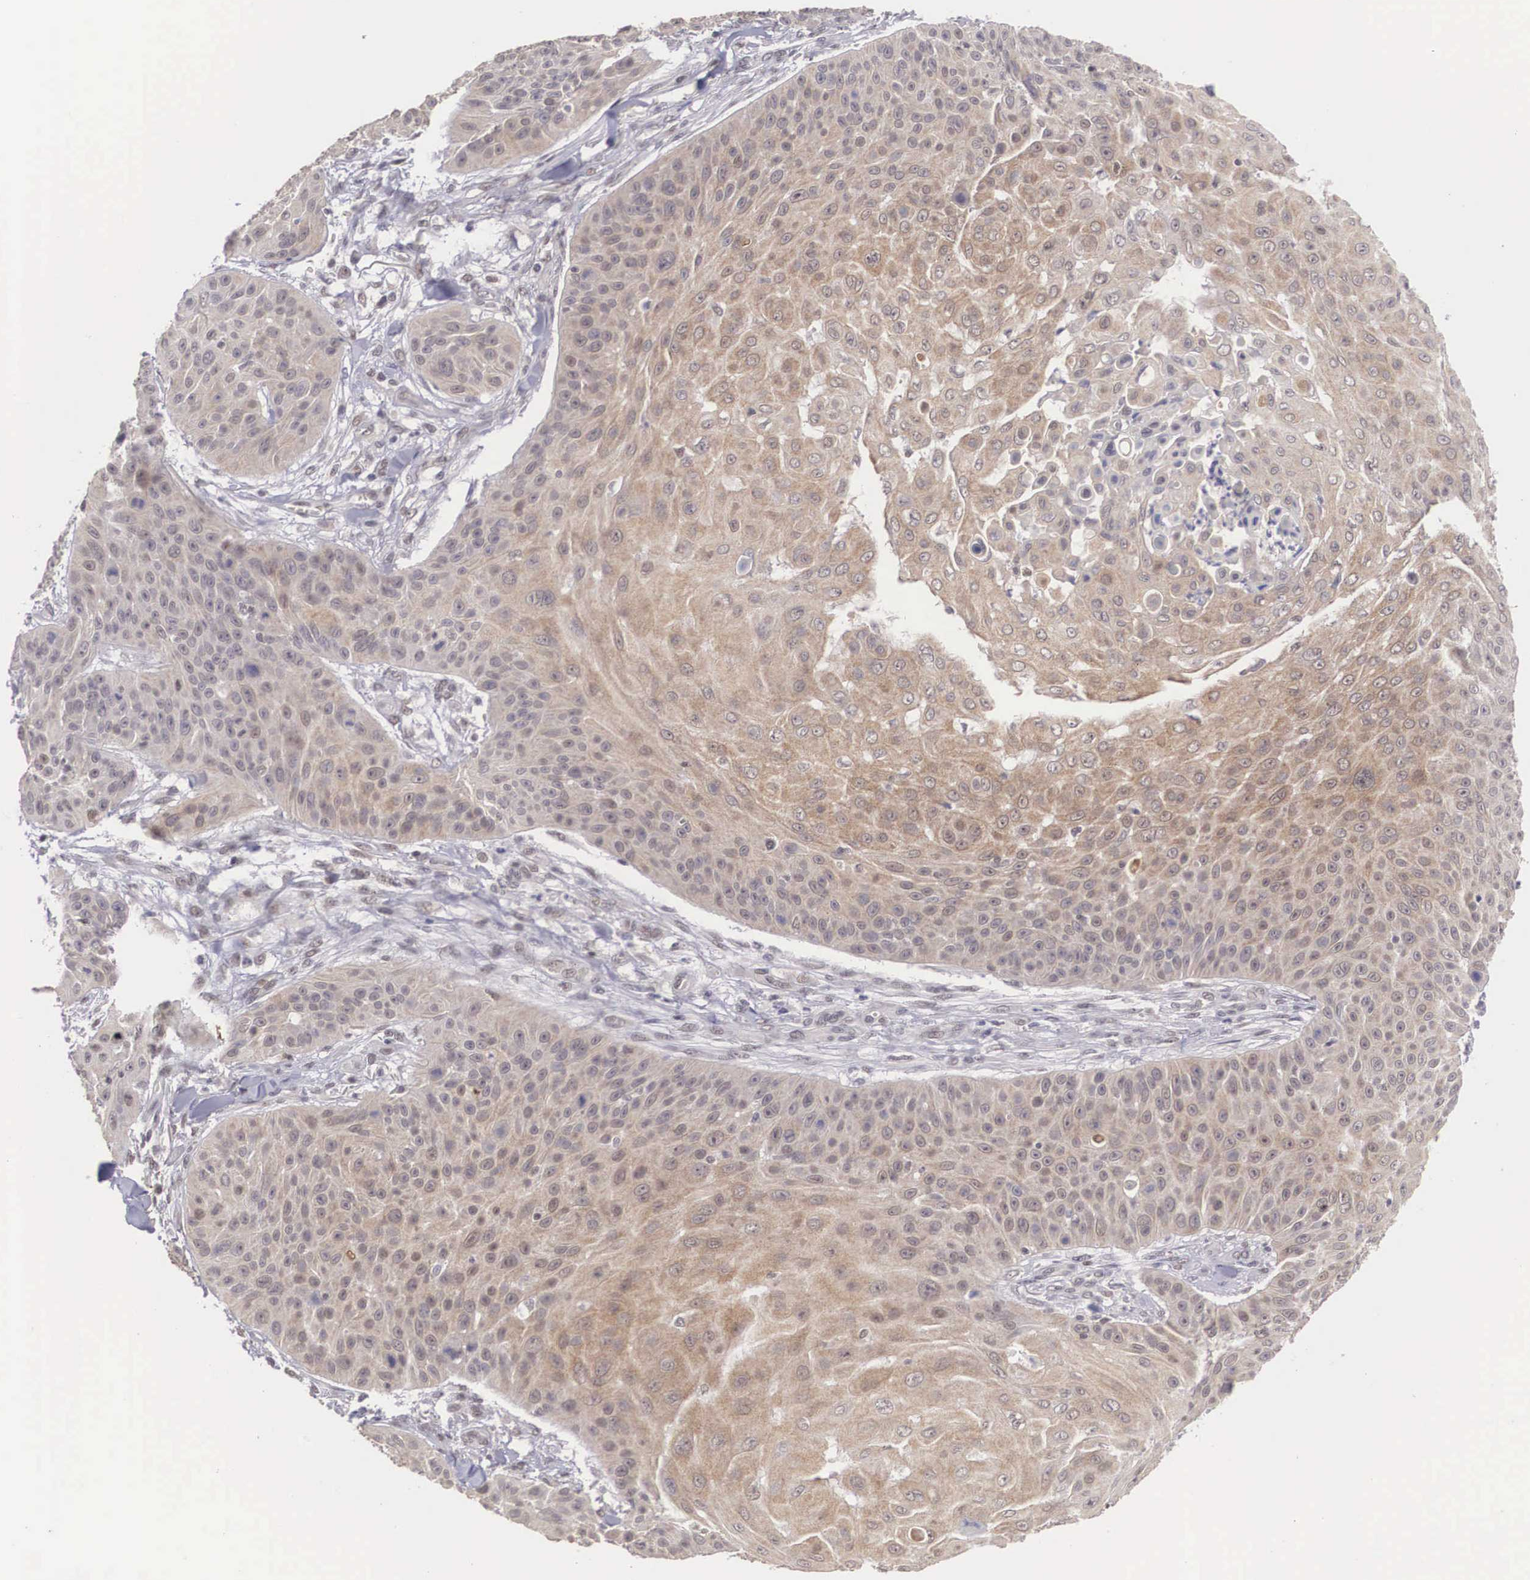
{"staining": {"intensity": "weak", "quantity": ">75%", "location": "cytoplasmic/membranous"}, "tissue": "skin cancer", "cell_type": "Tumor cells", "image_type": "cancer", "snomed": [{"axis": "morphology", "description": "Squamous cell carcinoma, NOS"}, {"axis": "topography", "description": "Skin"}], "caption": "A micrograph showing weak cytoplasmic/membranous staining in about >75% of tumor cells in skin squamous cell carcinoma, as visualized by brown immunohistochemical staining.", "gene": "NINL", "patient": {"sex": "male", "age": 82}}